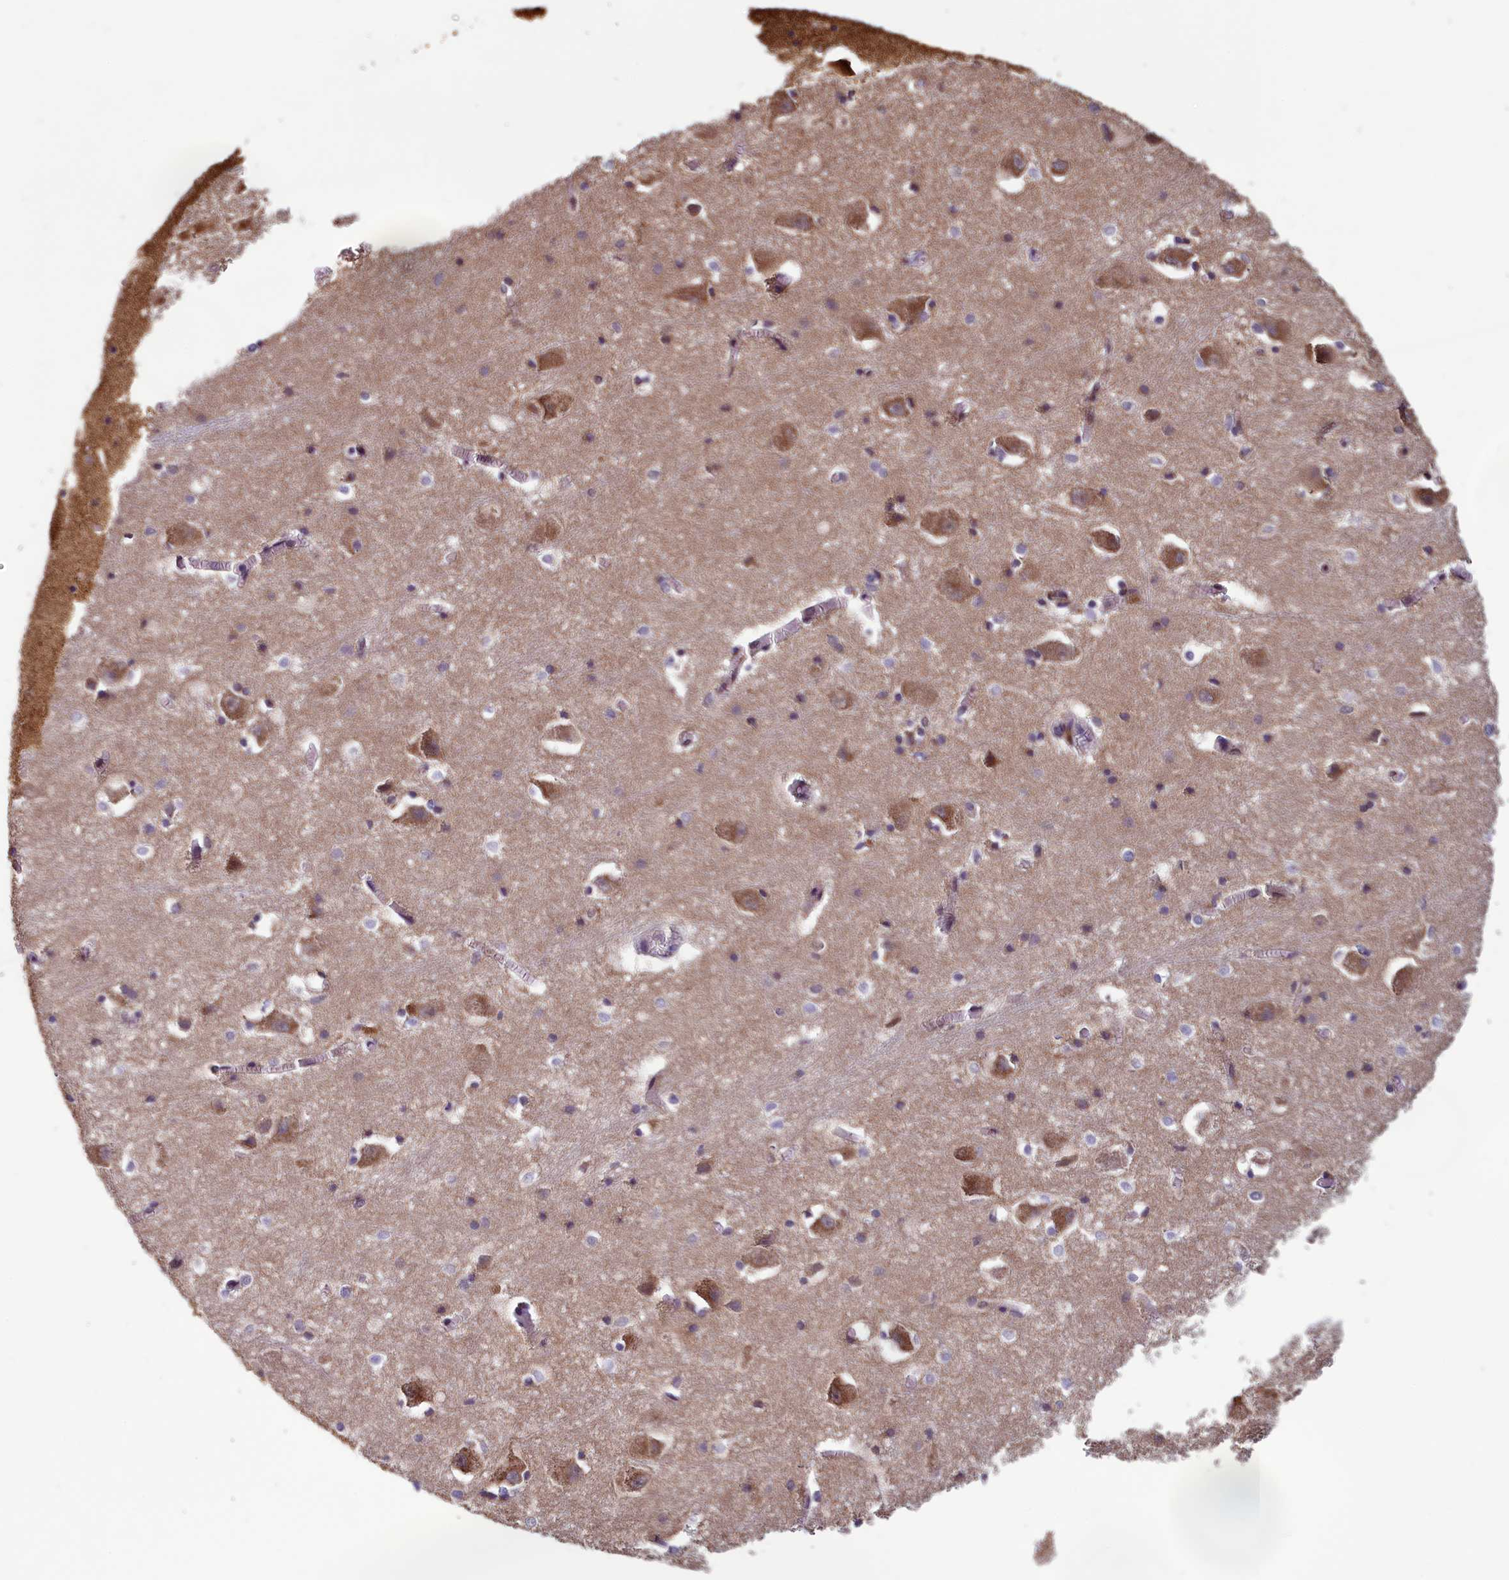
{"staining": {"intensity": "weak", "quantity": "25%-75%", "location": "cytoplasmic/membranous,nuclear"}, "tissue": "caudate", "cell_type": "Glial cells", "image_type": "normal", "snomed": [{"axis": "morphology", "description": "Normal tissue, NOS"}, {"axis": "topography", "description": "Lateral ventricle wall"}], "caption": "Immunohistochemical staining of normal human caudate reveals low levels of weak cytoplasmic/membranous,nuclear staining in about 25%-75% of glial cells. Using DAB (3,3'-diaminobenzidine) (brown) and hematoxylin (blue) stains, captured at high magnification using brightfield microscopy.", "gene": "CCDC15", "patient": {"sex": "male", "age": 37}}